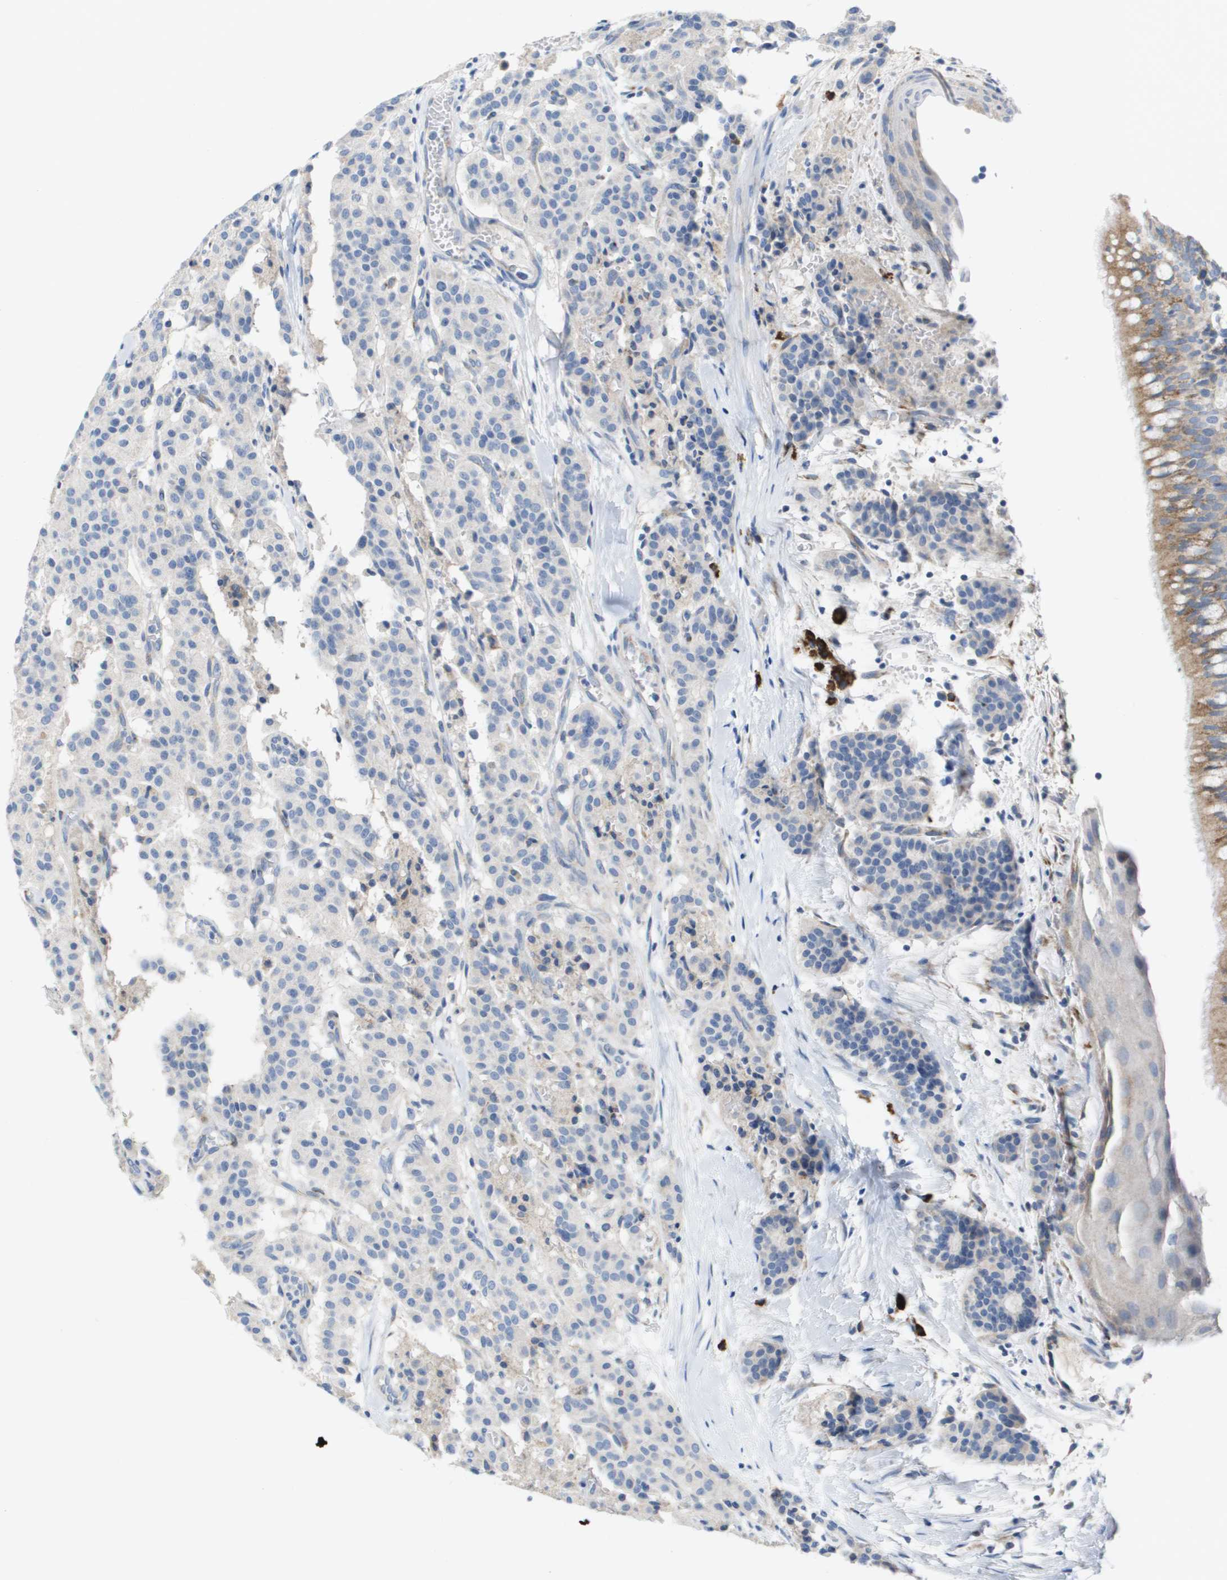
{"staining": {"intensity": "negative", "quantity": "none", "location": "none"}, "tissue": "carcinoid", "cell_type": "Tumor cells", "image_type": "cancer", "snomed": [{"axis": "morphology", "description": "Carcinoid, malignant, NOS"}, {"axis": "topography", "description": "Lung"}], "caption": "A photomicrograph of carcinoid (malignant) stained for a protein demonstrates no brown staining in tumor cells.", "gene": "CD3G", "patient": {"sex": "male", "age": 30}}